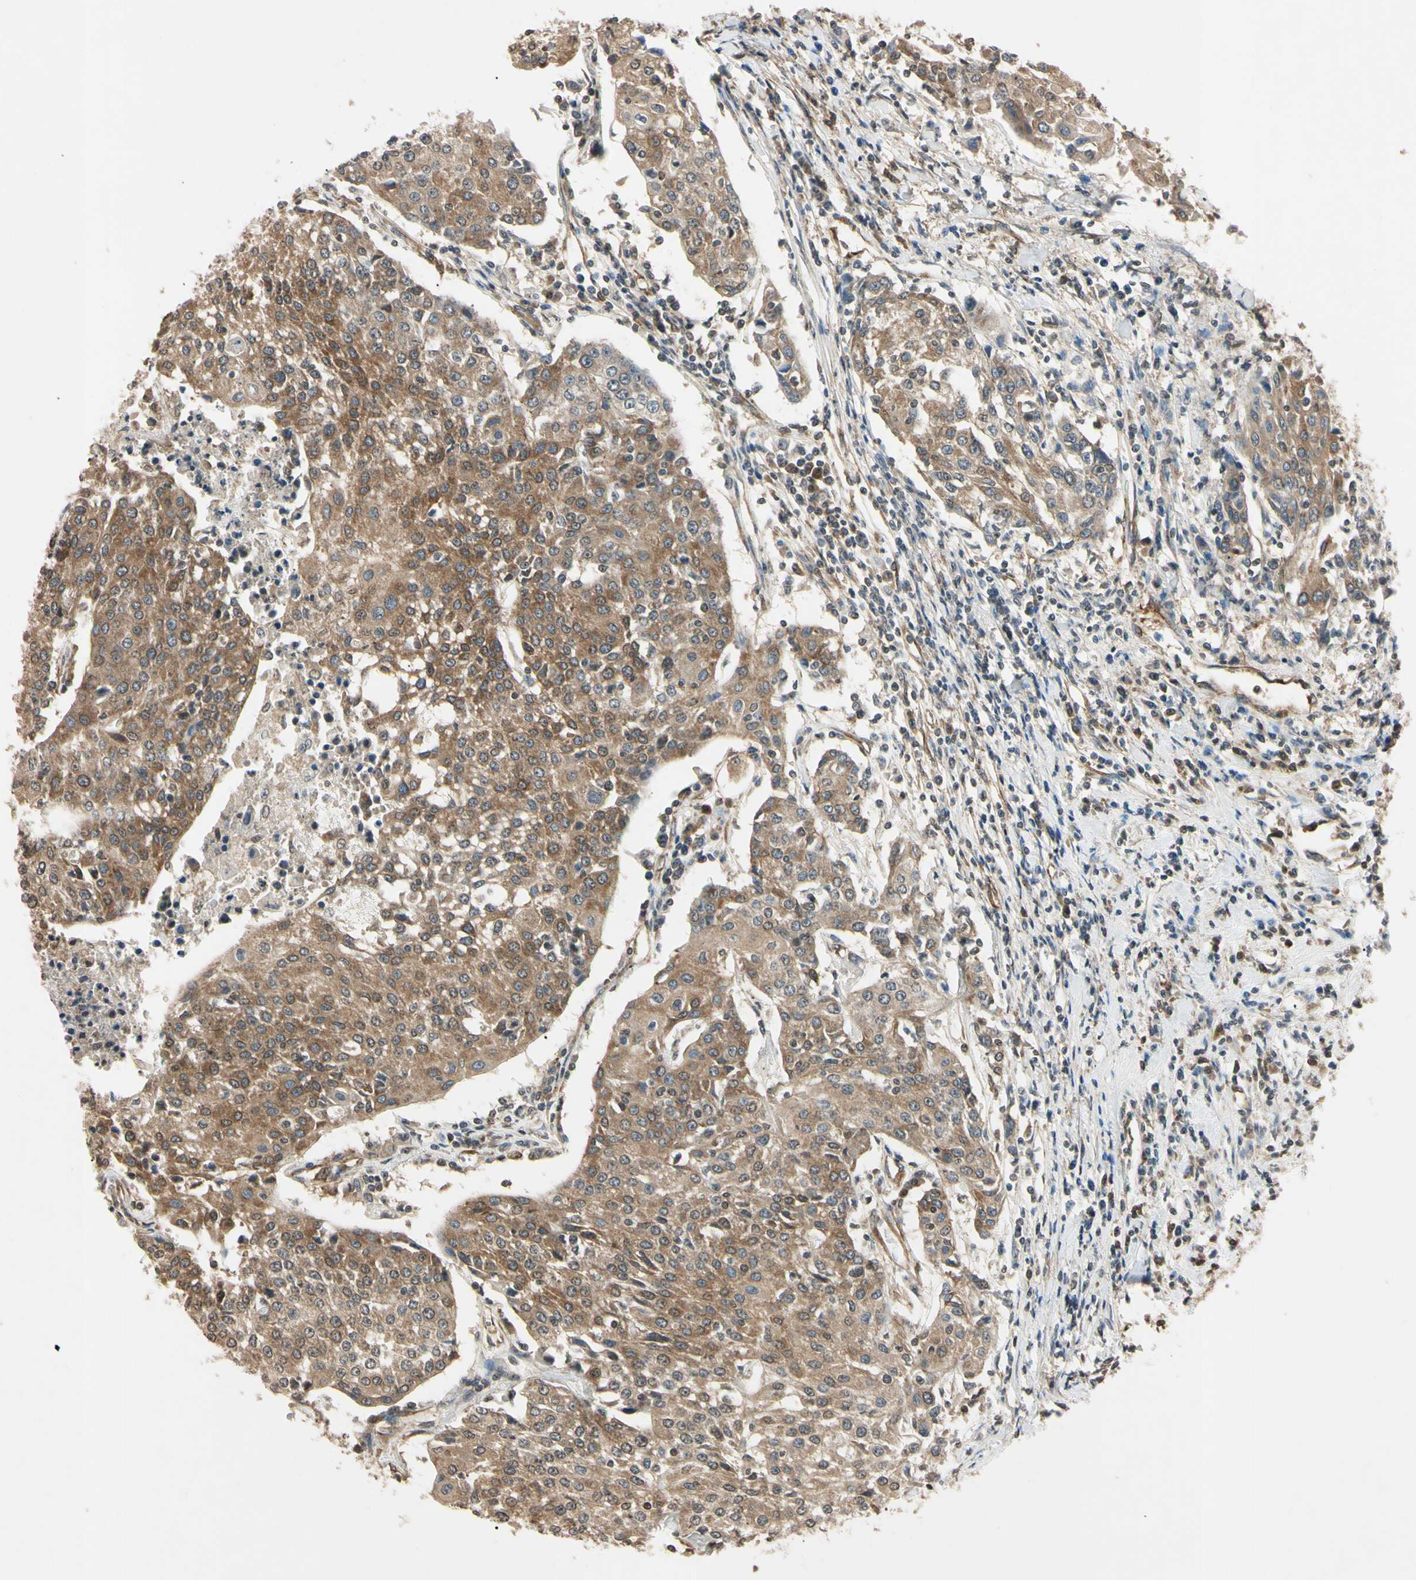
{"staining": {"intensity": "moderate", "quantity": ">75%", "location": "cytoplasmic/membranous"}, "tissue": "urothelial cancer", "cell_type": "Tumor cells", "image_type": "cancer", "snomed": [{"axis": "morphology", "description": "Urothelial carcinoma, High grade"}, {"axis": "topography", "description": "Urinary bladder"}], "caption": "The image displays staining of urothelial cancer, revealing moderate cytoplasmic/membranous protein expression (brown color) within tumor cells.", "gene": "EPN1", "patient": {"sex": "female", "age": 85}}